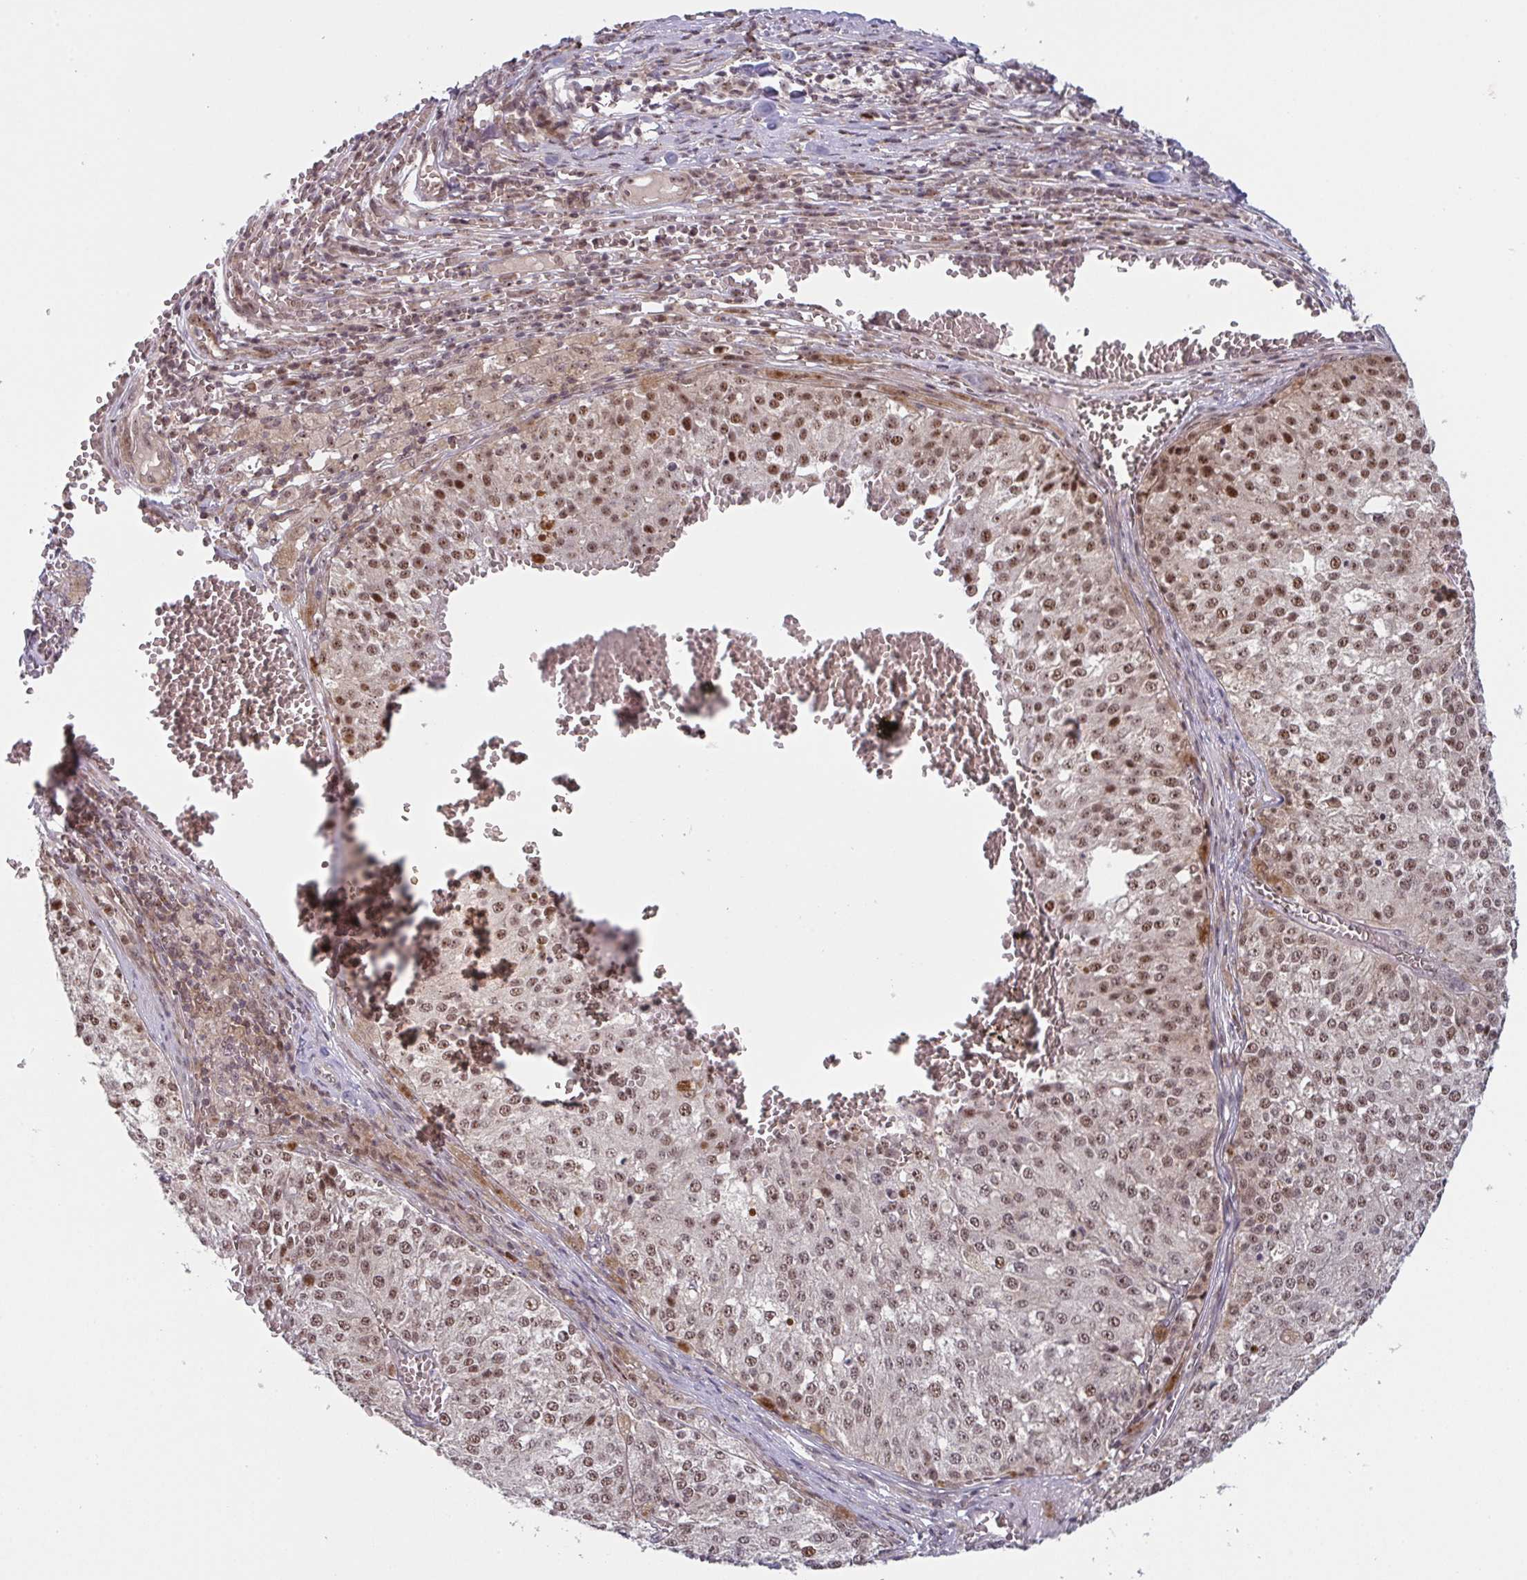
{"staining": {"intensity": "moderate", "quantity": "25%-75%", "location": "nuclear"}, "tissue": "melanoma", "cell_type": "Tumor cells", "image_type": "cancer", "snomed": [{"axis": "morphology", "description": "Malignant melanoma, Metastatic site"}, {"axis": "topography", "description": "Lymph node"}], "caption": "This micrograph displays IHC staining of malignant melanoma (metastatic site), with medium moderate nuclear staining in approximately 25%-75% of tumor cells.", "gene": "NLRP13", "patient": {"sex": "female", "age": 64}}